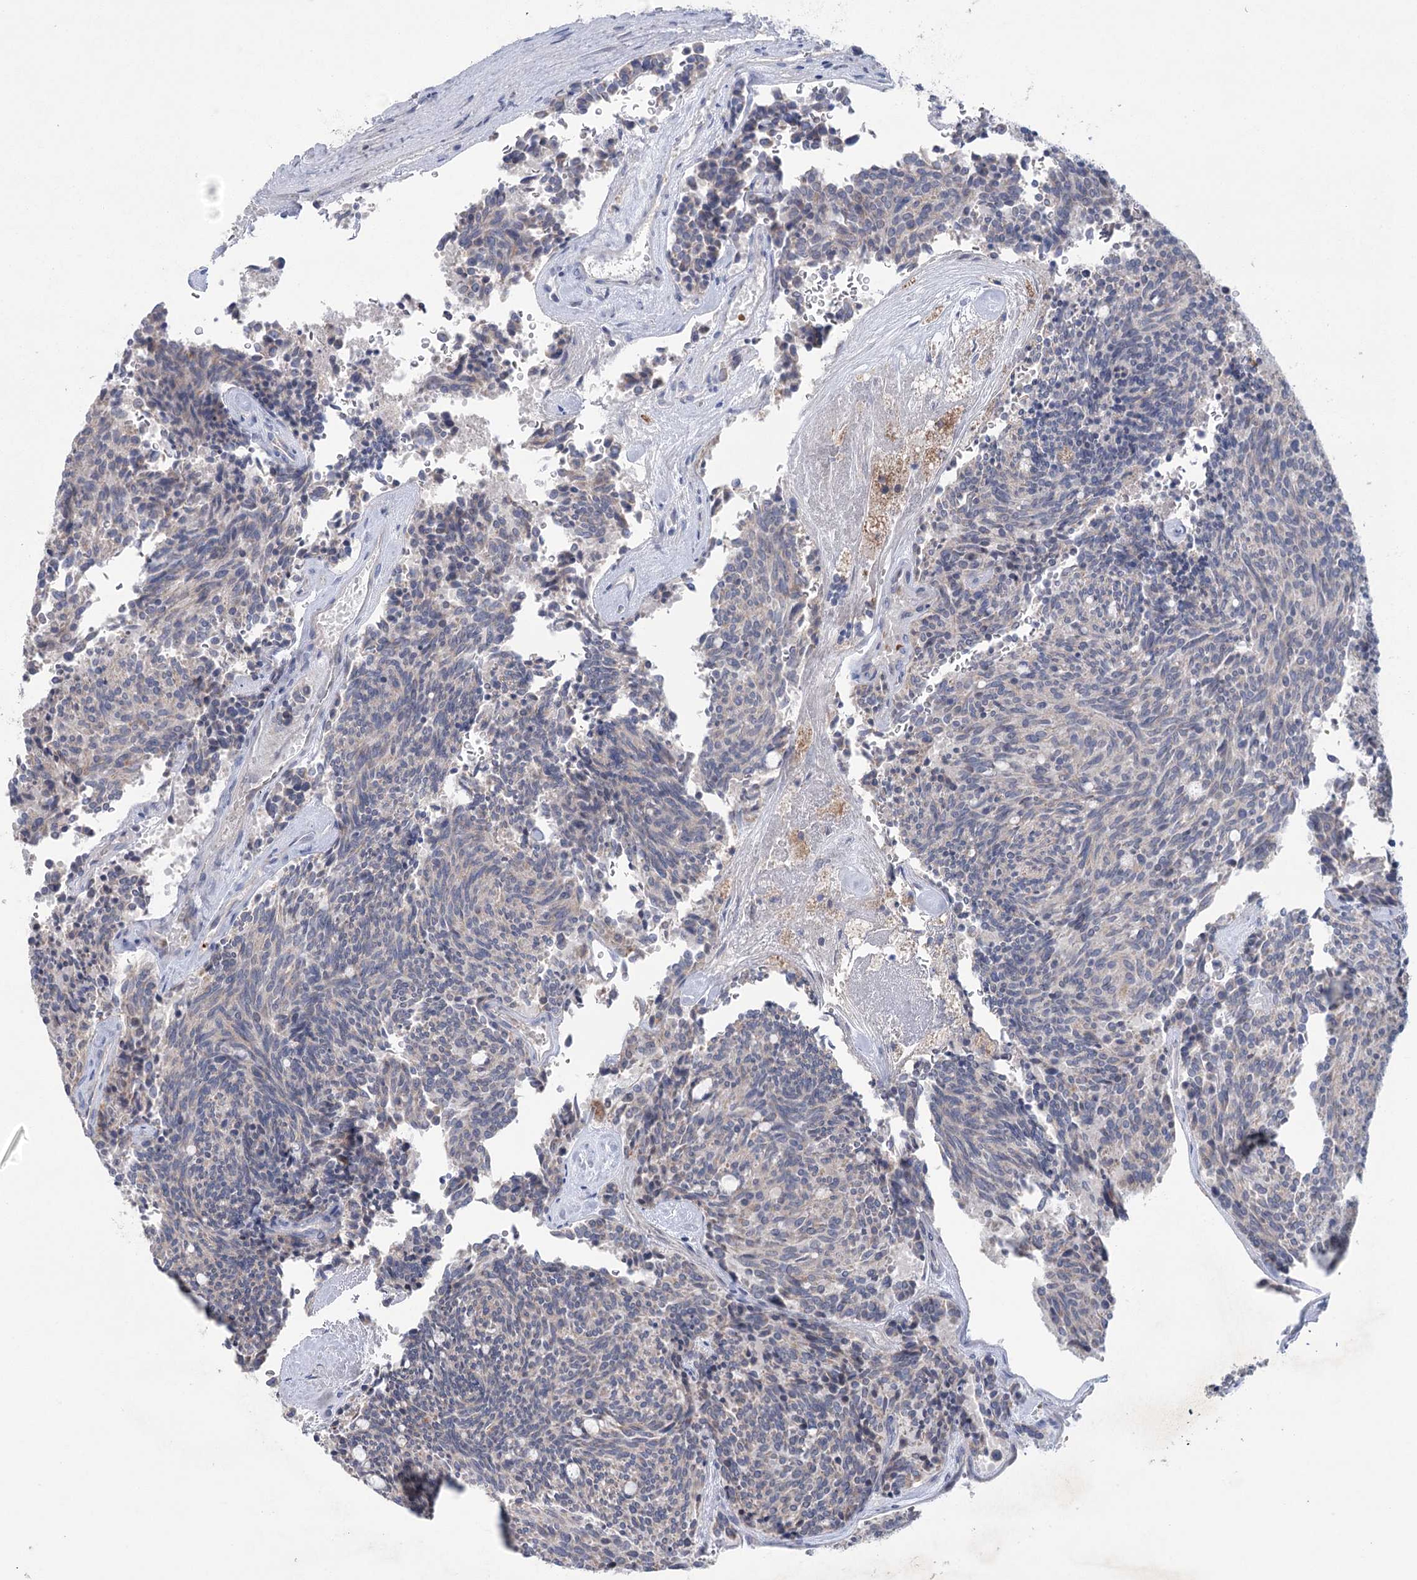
{"staining": {"intensity": "negative", "quantity": "none", "location": "none"}, "tissue": "carcinoid", "cell_type": "Tumor cells", "image_type": "cancer", "snomed": [{"axis": "morphology", "description": "Carcinoid, malignant, NOS"}, {"axis": "topography", "description": "Pancreas"}], "caption": "Tumor cells show no significant expression in carcinoid (malignant).", "gene": "MTCH2", "patient": {"sex": "female", "age": 54}}